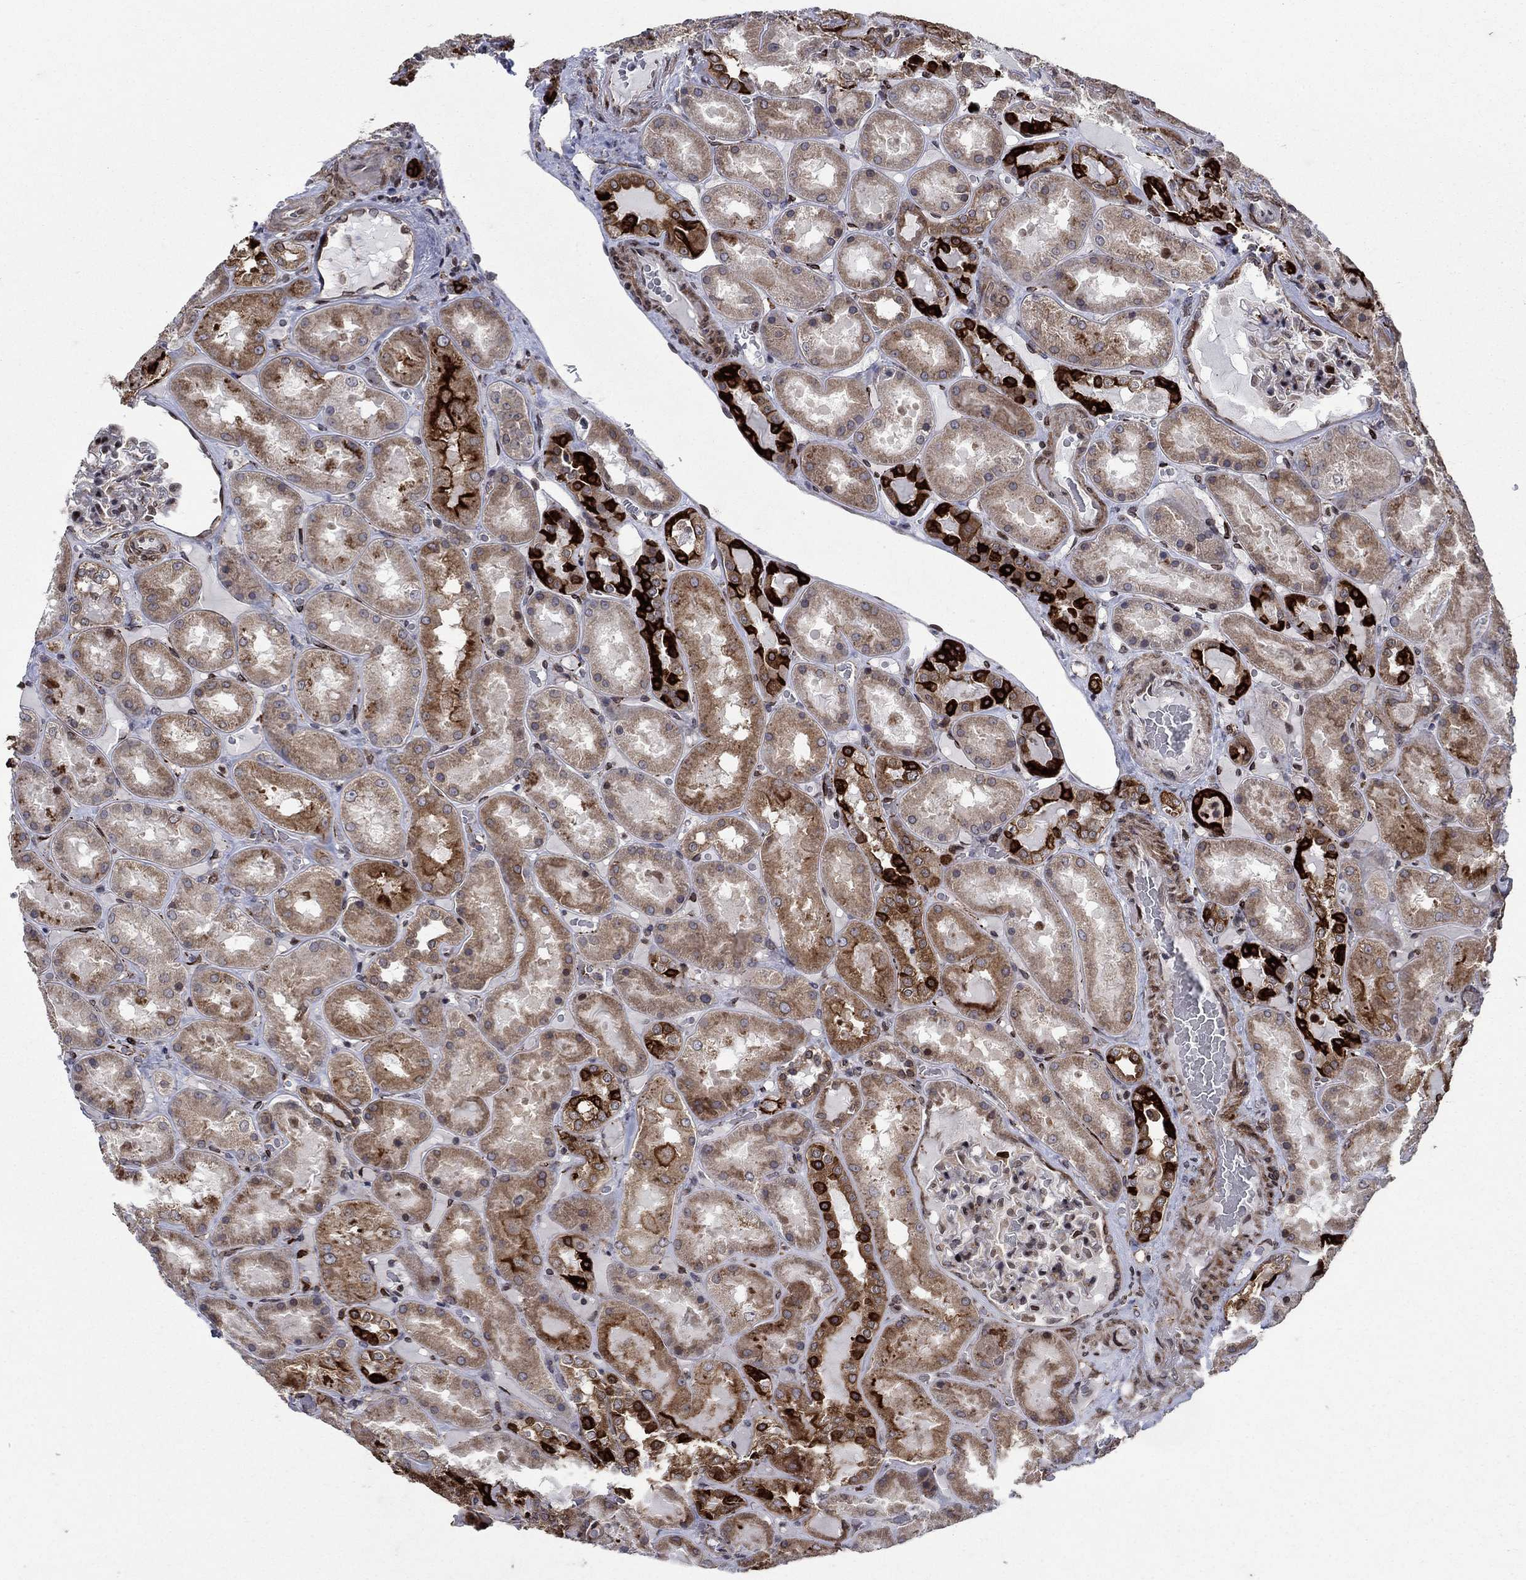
{"staining": {"intensity": "moderate", "quantity": "<25%", "location": "cytoplasmic/membranous"}, "tissue": "kidney", "cell_type": "Cells in glomeruli", "image_type": "normal", "snomed": [{"axis": "morphology", "description": "Normal tissue, NOS"}, {"axis": "topography", "description": "Kidney"}], "caption": "DAB immunohistochemical staining of benign kidney demonstrates moderate cytoplasmic/membranous protein expression in approximately <25% of cells in glomeruli.", "gene": "DHRS7", "patient": {"sex": "male", "age": 73}}